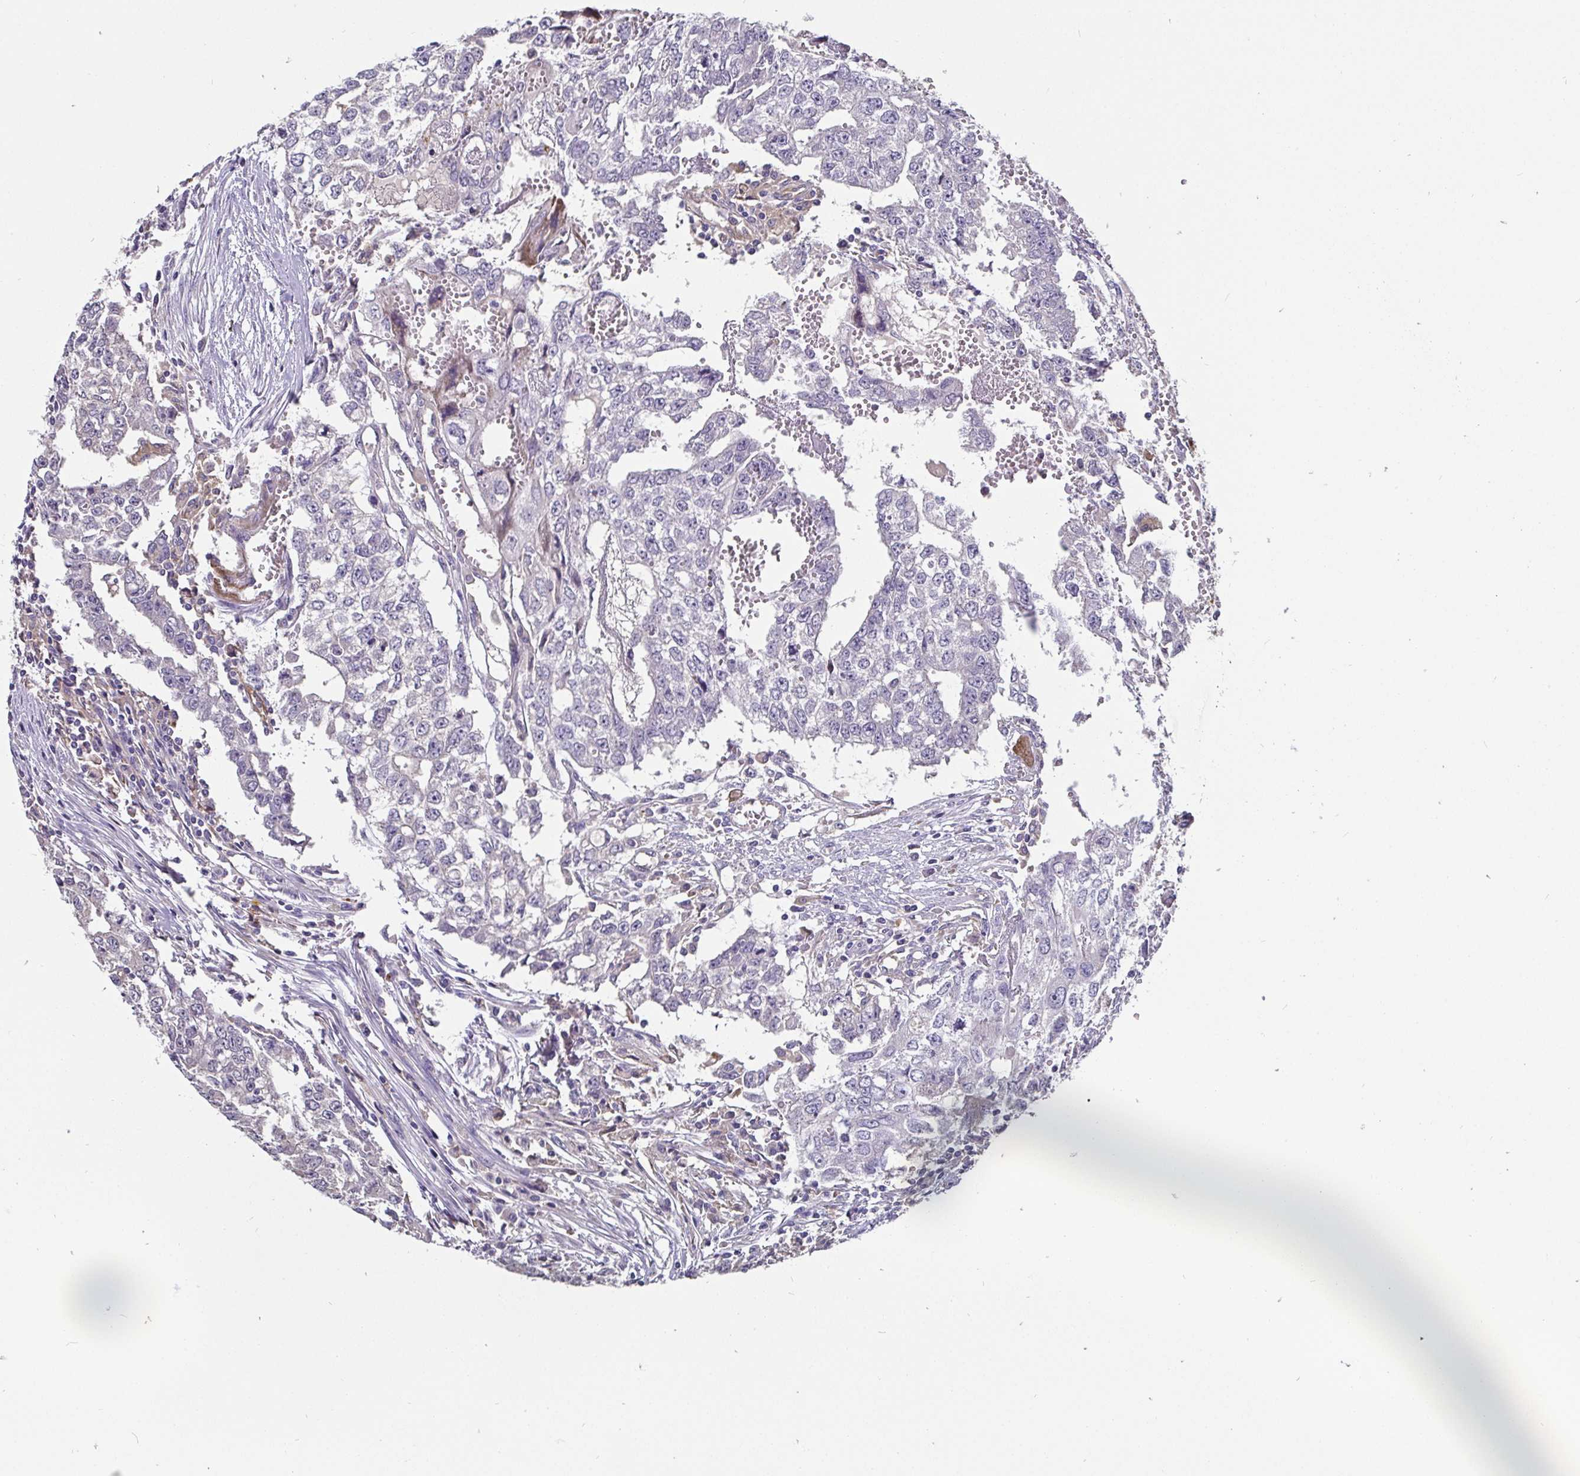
{"staining": {"intensity": "negative", "quantity": "none", "location": "none"}, "tissue": "testis cancer", "cell_type": "Tumor cells", "image_type": "cancer", "snomed": [{"axis": "morphology", "description": "Carcinoma, Embryonal, NOS"}, {"axis": "morphology", "description": "Teratoma, malignant, NOS"}, {"axis": "topography", "description": "Testis"}], "caption": "Immunohistochemistry (IHC) image of neoplastic tissue: embryonal carcinoma (testis) stained with DAB (3,3'-diaminobenzidine) shows no significant protein staining in tumor cells.", "gene": "ADAMTS6", "patient": {"sex": "male", "age": 24}}